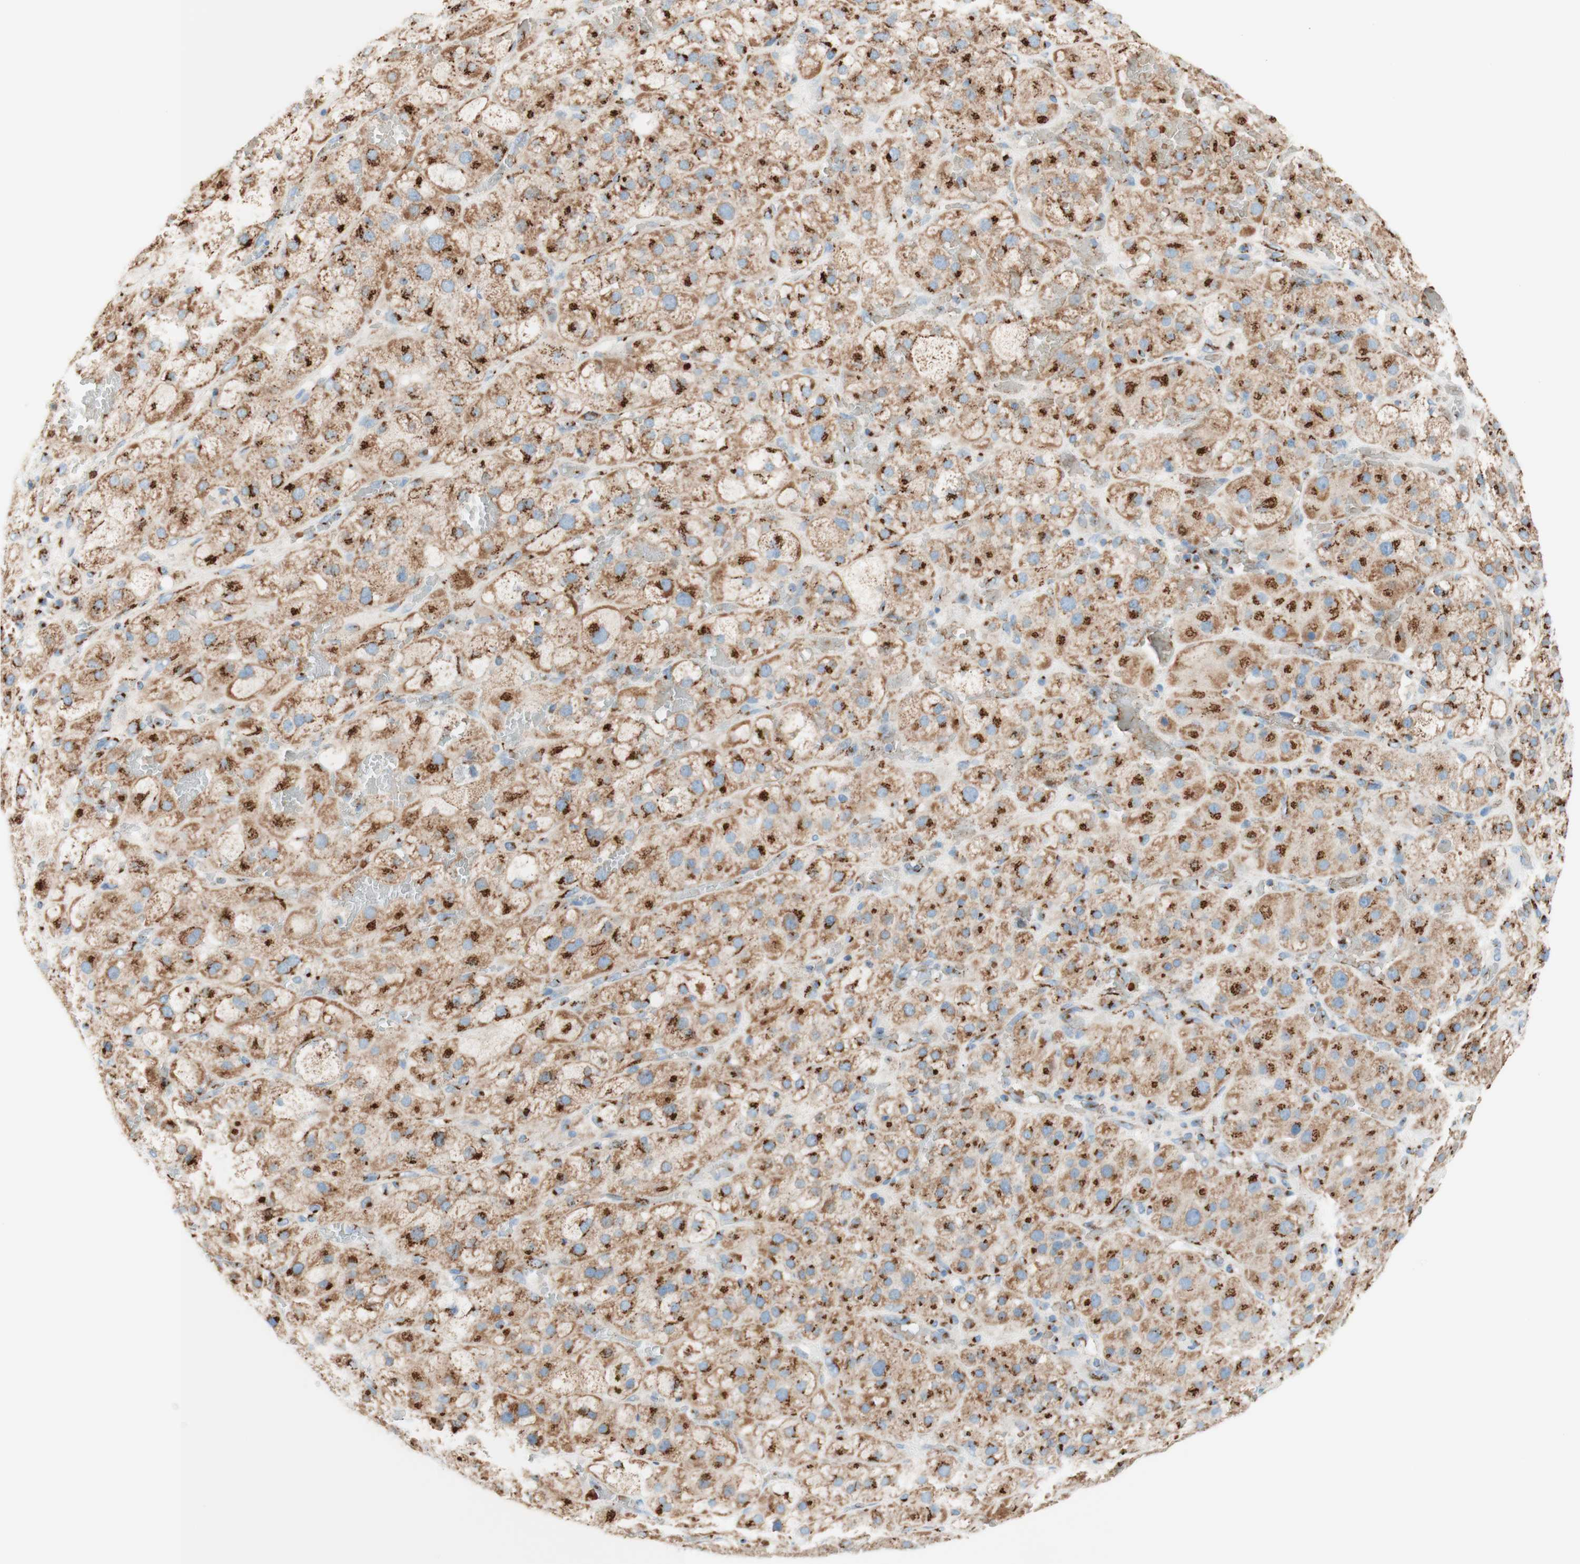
{"staining": {"intensity": "strong", "quantity": ">75%", "location": "cytoplasmic/membranous"}, "tissue": "adrenal gland", "cell_type": "Glandular cells", "image_type": "normal", "snomed": [{"axis": "morphology", "description": "Normal tissue, NOS"}, {"axis": "topography", "description": "Adrenal gland"}], "caption": "Normal adrenal gland was stained to show a protein in brown. There is high levels of strong cytoplasmic/membranous expression in about >75% of glandular cells. (DAB IHC, brown staining for protein, blue staining for nuclei).", "gene": "GOLGB1", "patient": {"sex": "female", "age": 47}}